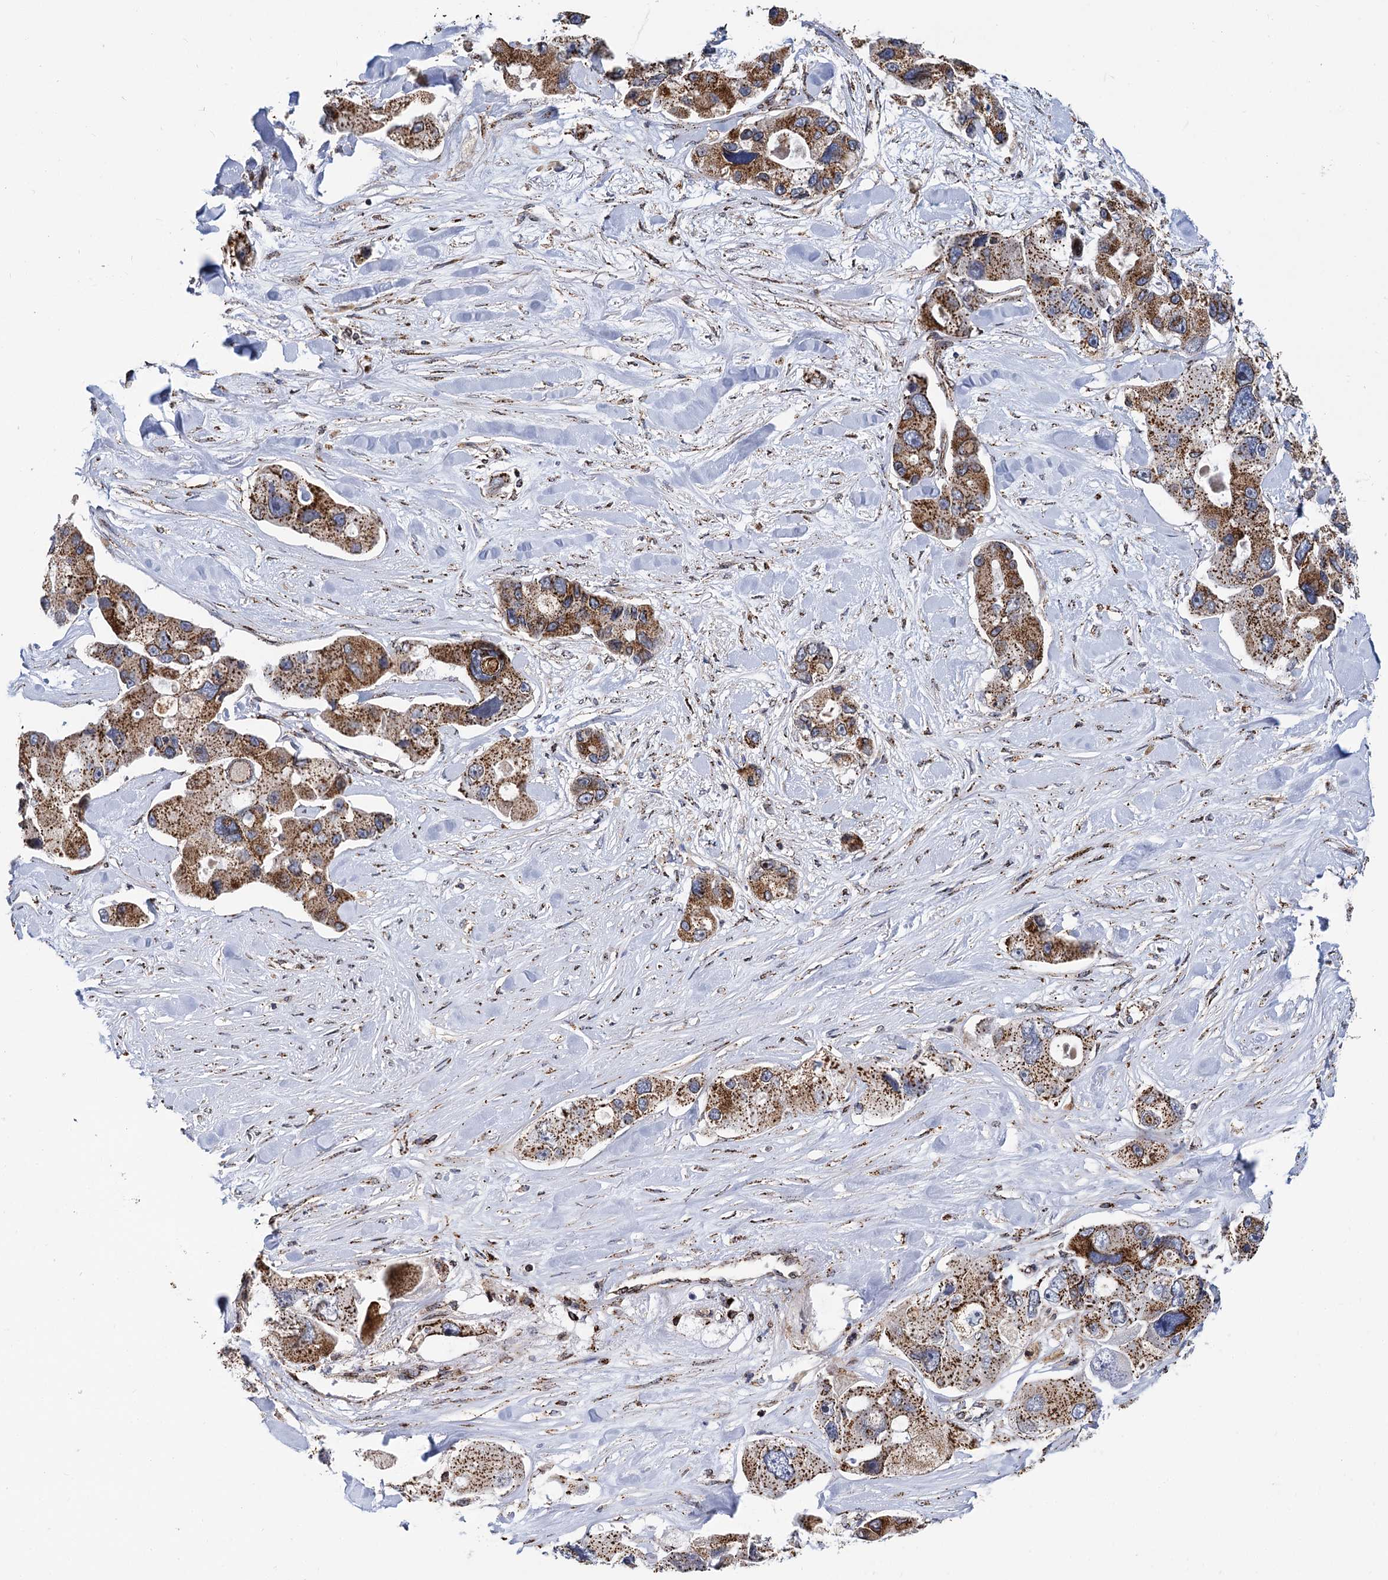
{"staining": {"intensity": "moderate", "quantity": ">75%", "location": "cytoplasmic/membranous"}, "tissue": "lung cancer", "cell_type": "Tumor cells", "image_type": "cancer", "snomed": [{"axis": "morphology", "description": "Adenocarcinoma, NOS"}, {"axis": "topography", "description": "Lung"}], "caption": "Brown immunohistochemical staining in human lung cancer (adenocarcinoma) shows moderate cytoplasmic/membranous positivity in approximately >75% of tumor cells. (Stains: DAB in brown, nuclei in blue, Microscopy: brightfield microscopy at high magnification).", "gene": "SUPT20H", "patient": {"sex": "female", "age": 54}}